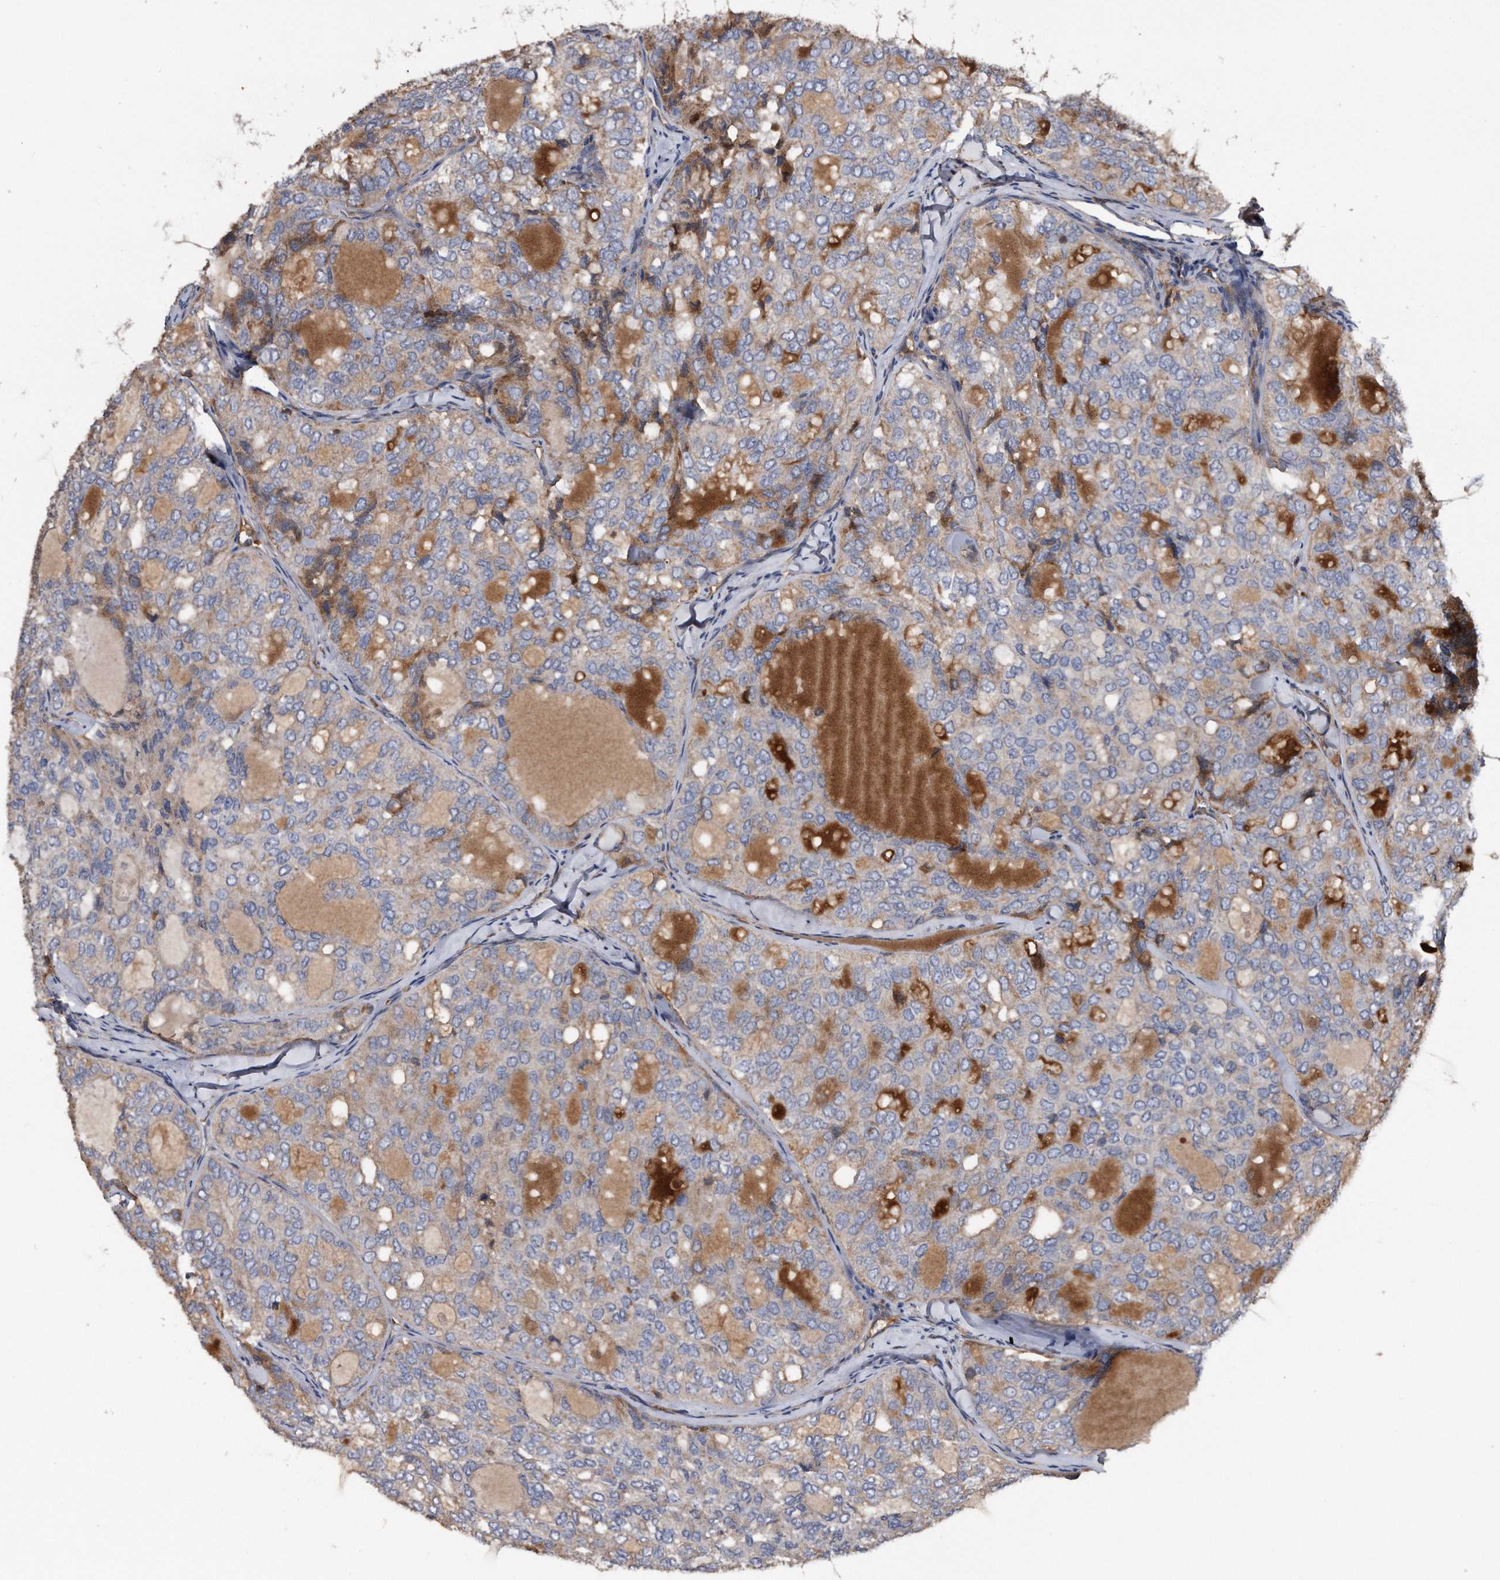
{"staining": {"intensity": "weak", "quantity": "<25%", "location": "cytoplasmic/membranous"}, "tissue": "thyroid cancer", "cell_type": "Tumor cells", "image_type": "cancer", "snomed": [{"axis": "morphology", "description": "Follicular adenoma carcinoma, NOS"}, {"axis": "topography", "description": "Thyroid gland"}], "caption": "This micrograph is of thyroid follicular adenoma carcinoma stained with IHC to label a protein in brown with the nuclei are counter-stained blue. There is no staining in tumor cells.", "gene": "KCND3", "patient": {"sex": "male", "age": 75}}